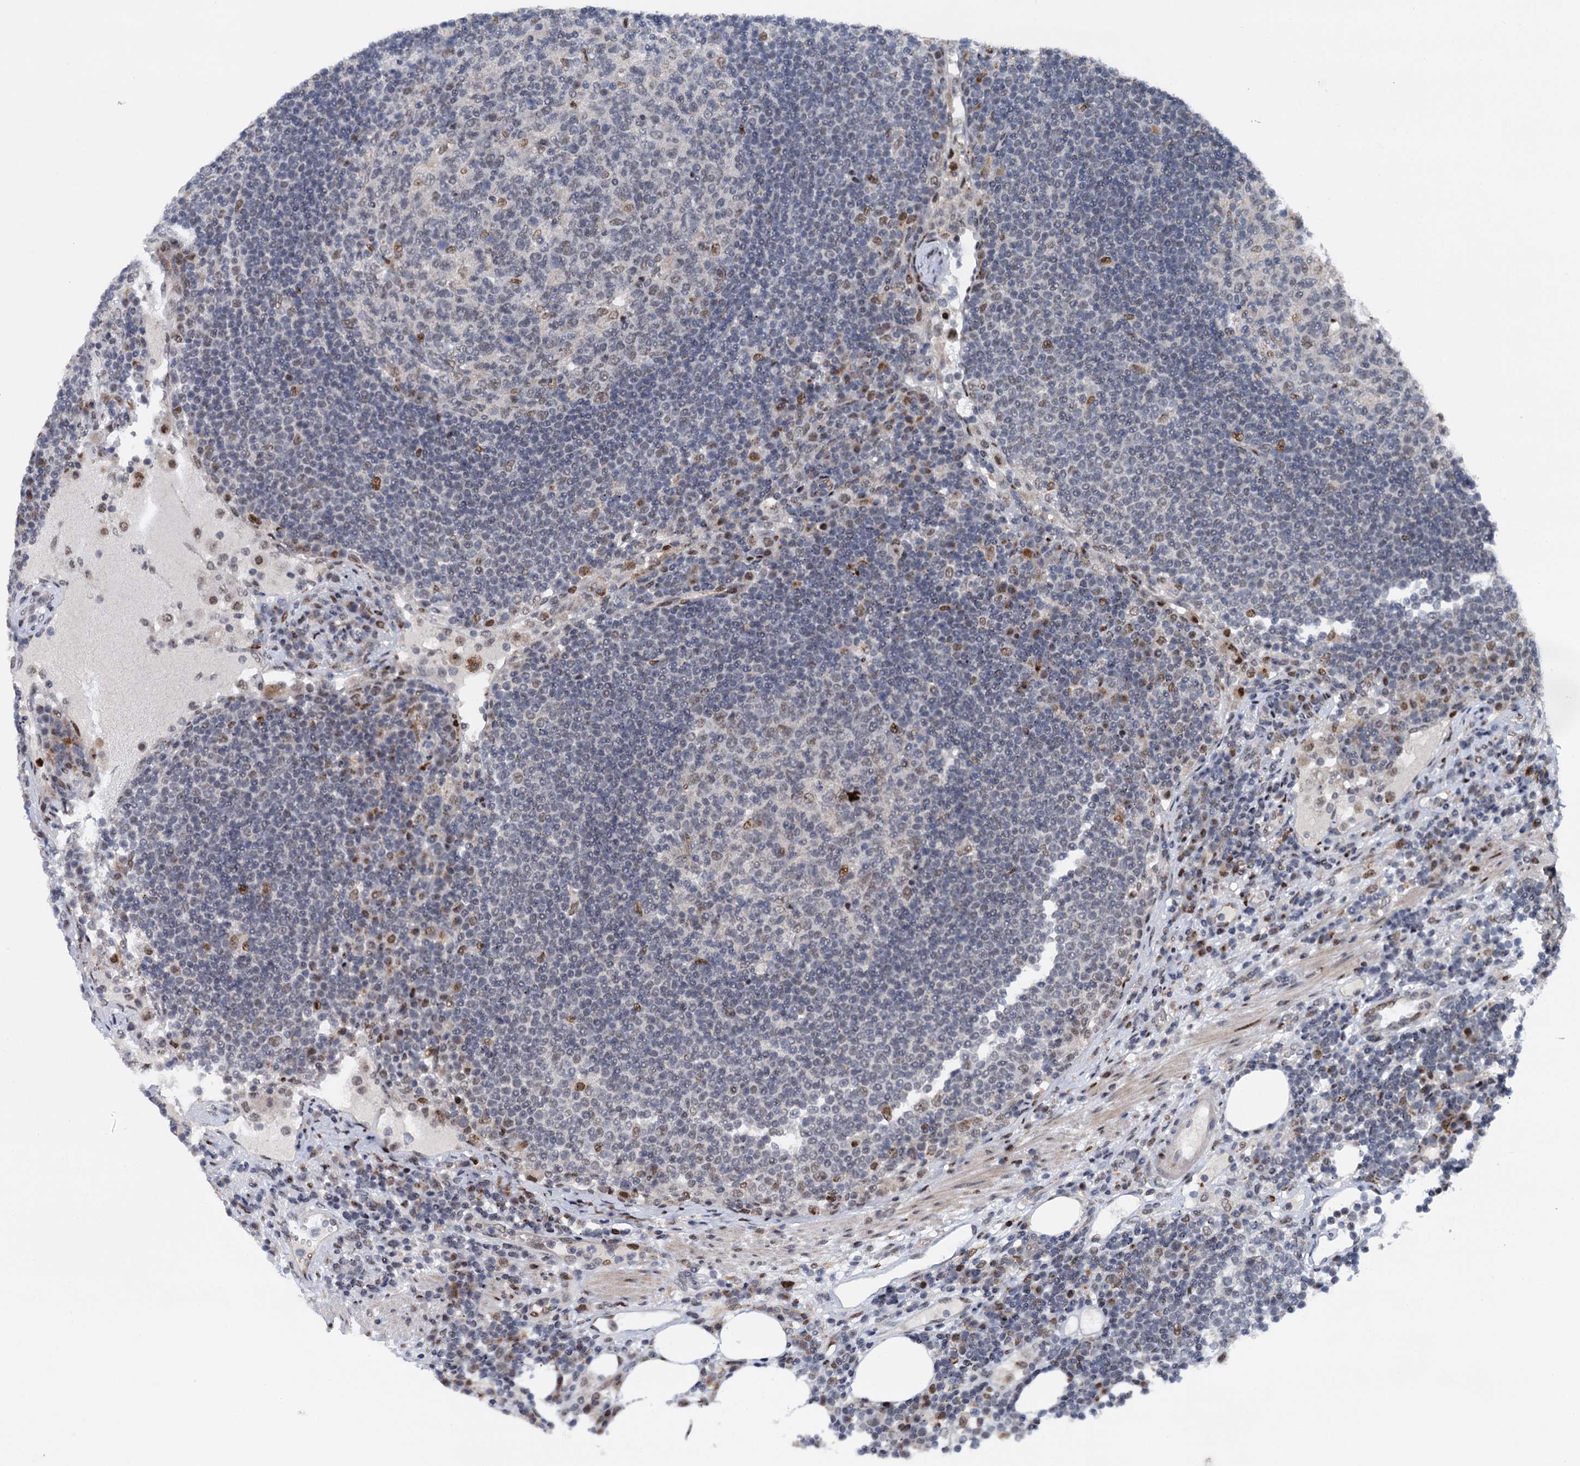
{"staining": {"intensity": "moderate", "quantity": "<25%", "location": "nuclear"}, "tissue": "lymph node", "cell_type": "Germinal center cells", "image_type": "normal", "snomed": [{"axis": "morphology", "description": "Normal tissue, NOS"}, {"axis": "topography", "description": "Lymph node"}], "caption": "This micrograph reveals benign lymph node stained with IHC to label a protein in brown. The nuclear of germinal center cells show moderate positivity for the protein. Nuclei are counter-stained blue.", "gene": "RUFY2", "patient": {"sex": "female", "age": 53}}